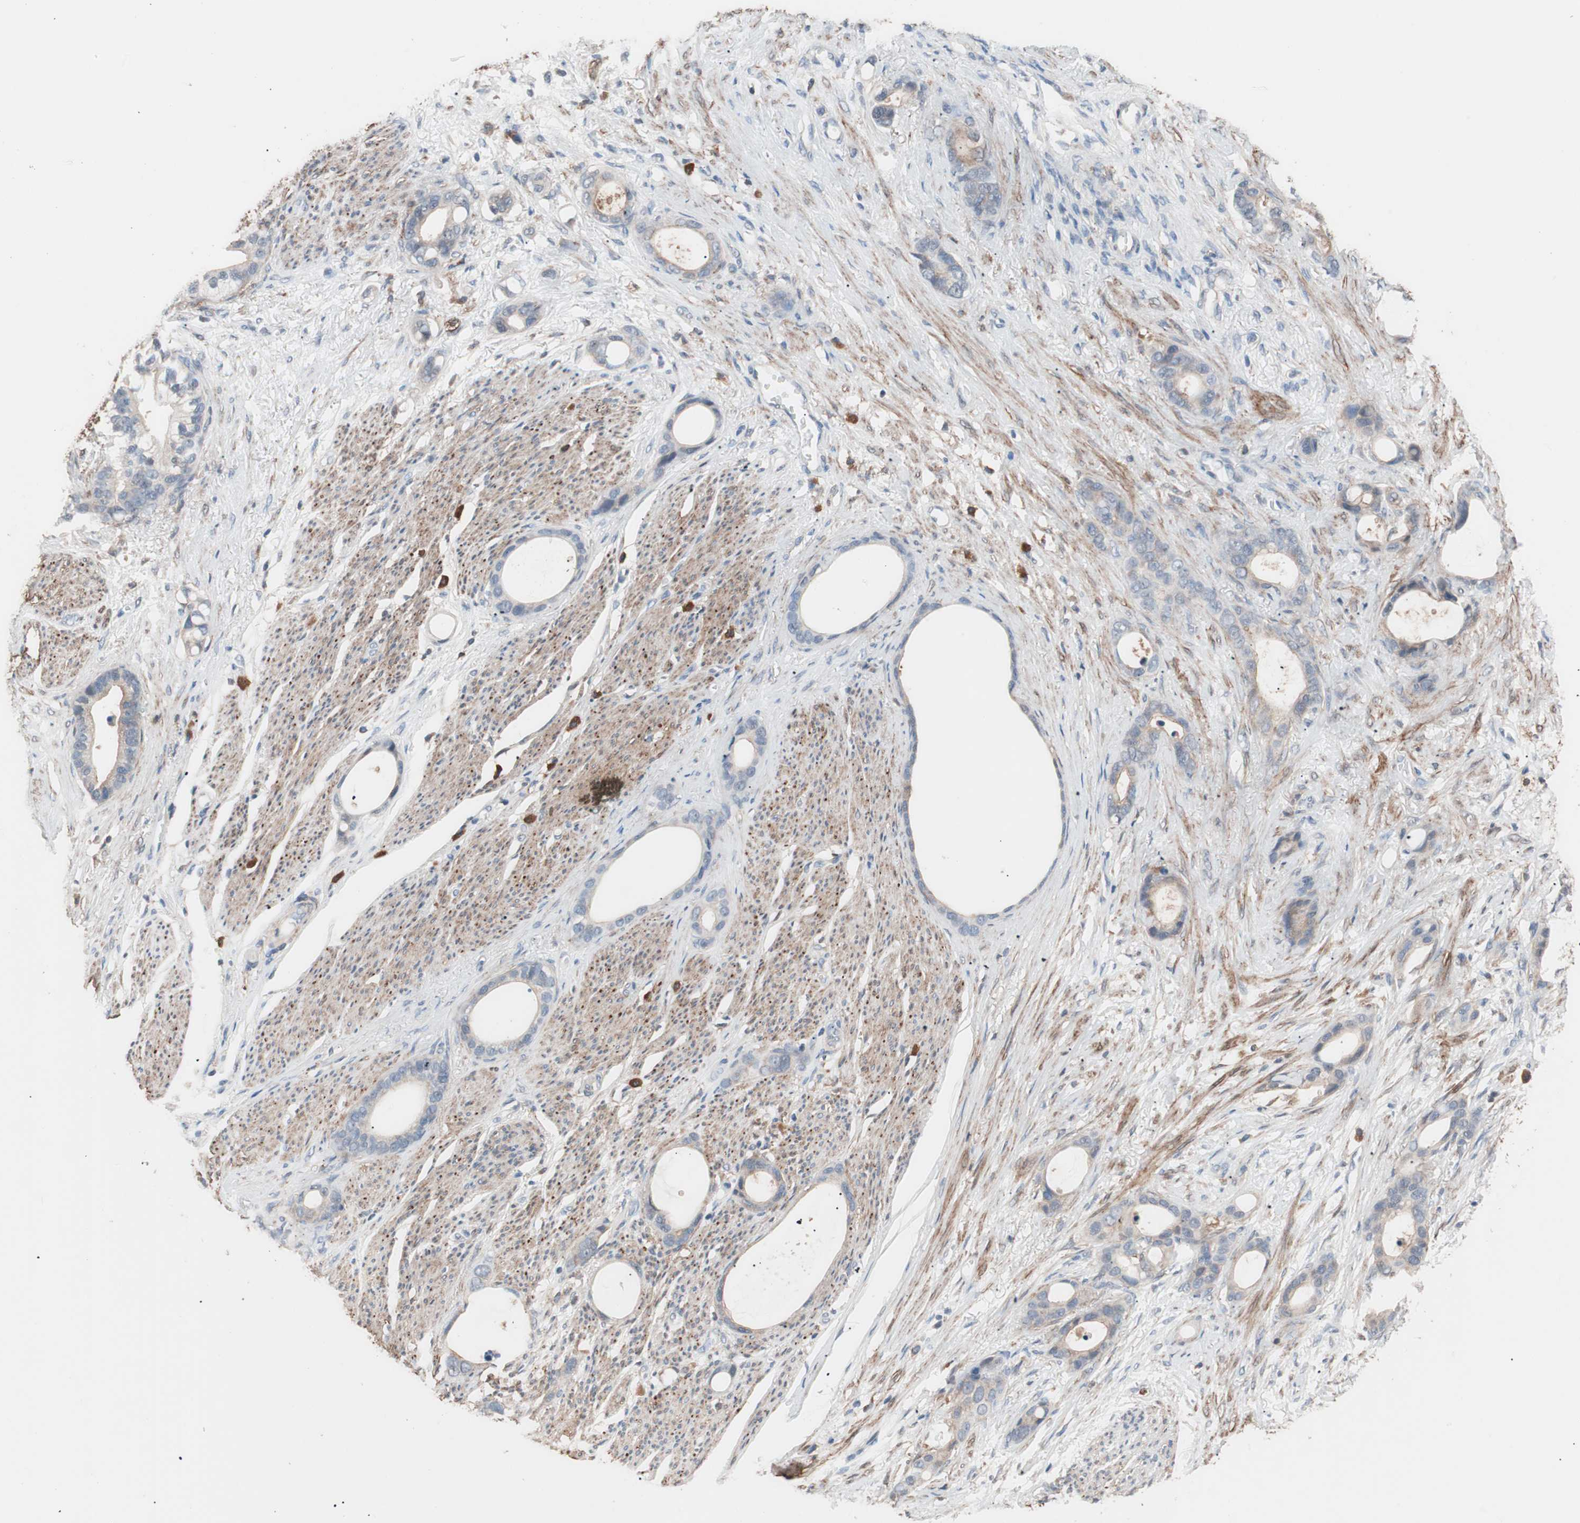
{"staining": {"intensity": "weak", "quantity": "<25%", "location": "cytoplasmic/membranous"}, "tissue": "stomach cancer", "cell_type": "Tumor cells", "image_type": "cancer", "snomed": [{"axis": "morphology", "description": "Adenocarcinoma, NOS"}, {"axis": "topography", "description": "Stomach"}], "caption": "Immunohistochemical staining of human stomach cancer displays no significant expression in tumor cells. (DAB (3,3'-diaminobenzidine) IHC with hematoxylin counter stain).", "gene": "LITAF", "patient": {"sex": "female", "age": 75}}